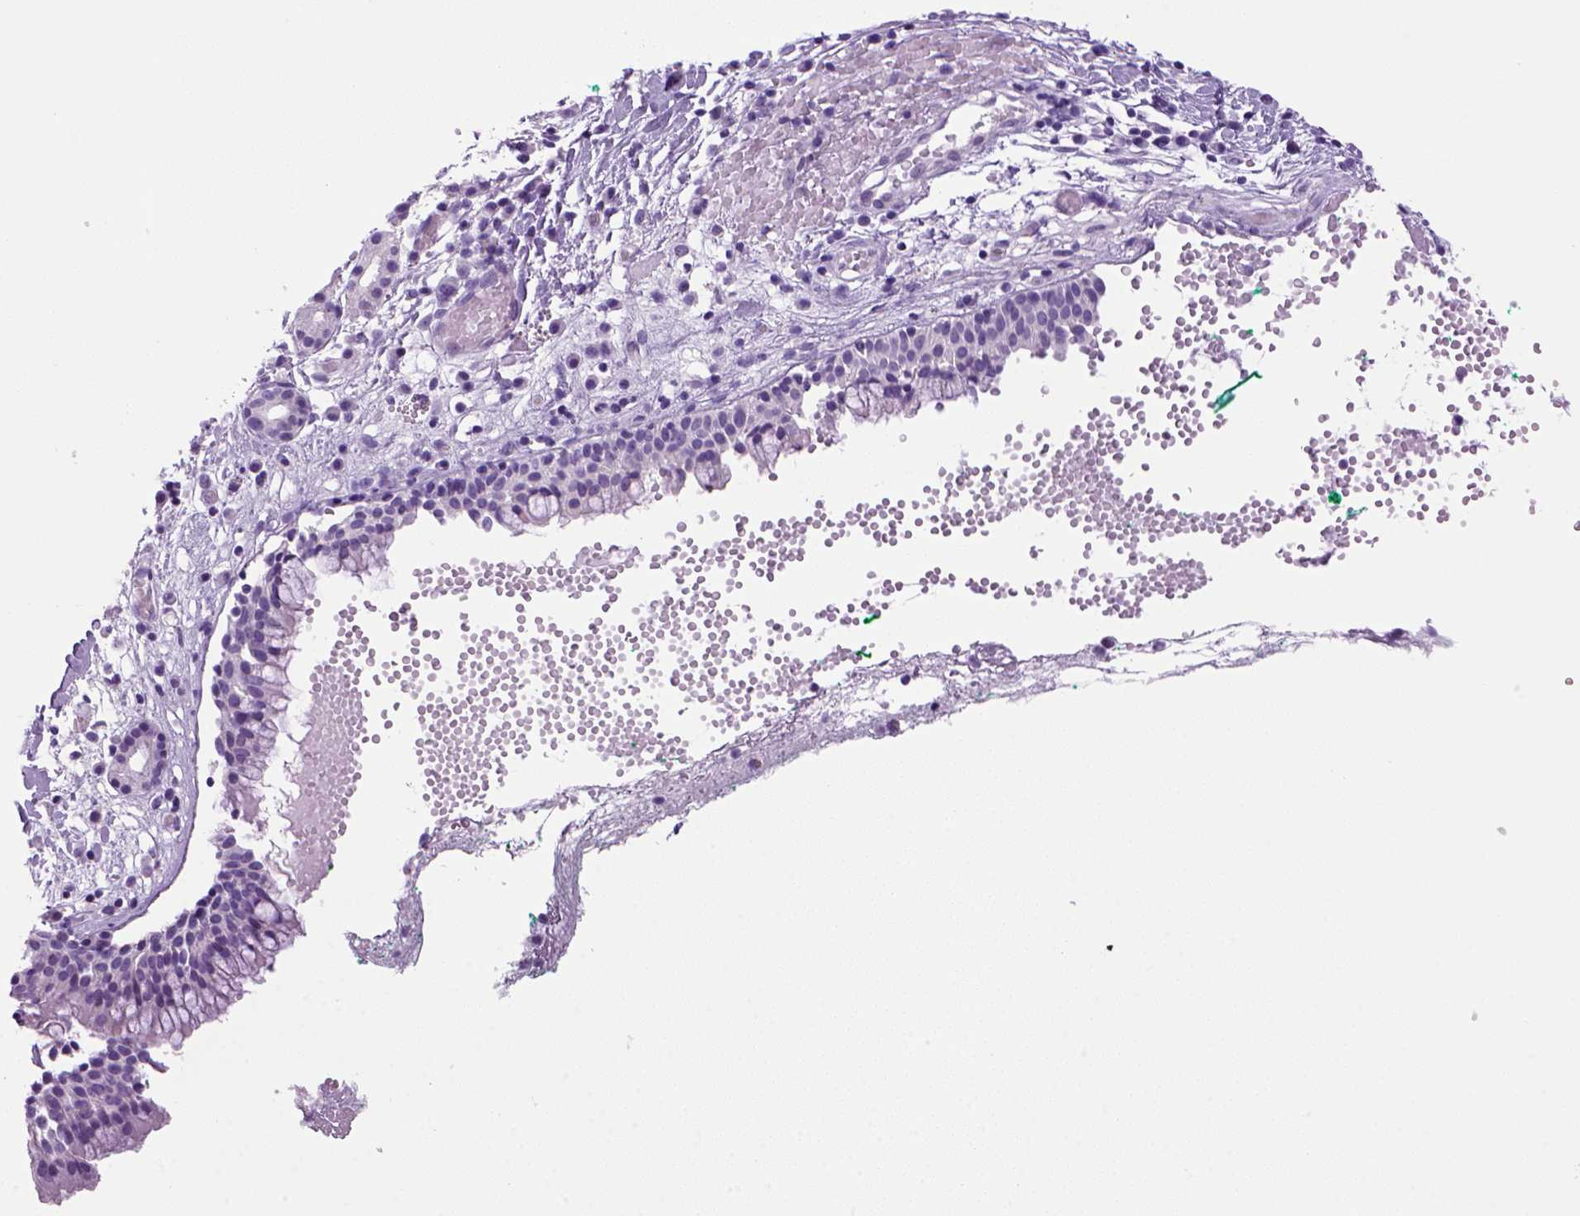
{"staining": {"intensity": "negative", "quantity": "none", "location": "none"}, "tissue": "nasopharynx", "cell_type": "Respiratory epithelial cells", "image_type": "normal", "snomed": [{"axis": "morphology", "description": "Normal tissue, NOS"}, {"axis": "morphology", "description": "Basal cell carcinoma"}, {"axis": "topography", "description": "Cartilage tissue"}, {"axis": "topography", "description": "Nasopharynx"}, {"axis": "topography", "description": "Oral tissue"}], "caption": "Immunohistochemistry photomicrograph of benign nasopharynx stained for a protein (brown), which displays no staining in respiratory epithelial cells.", "gene": "SGCG", "patient": {"sex": "female", "age": 77}}